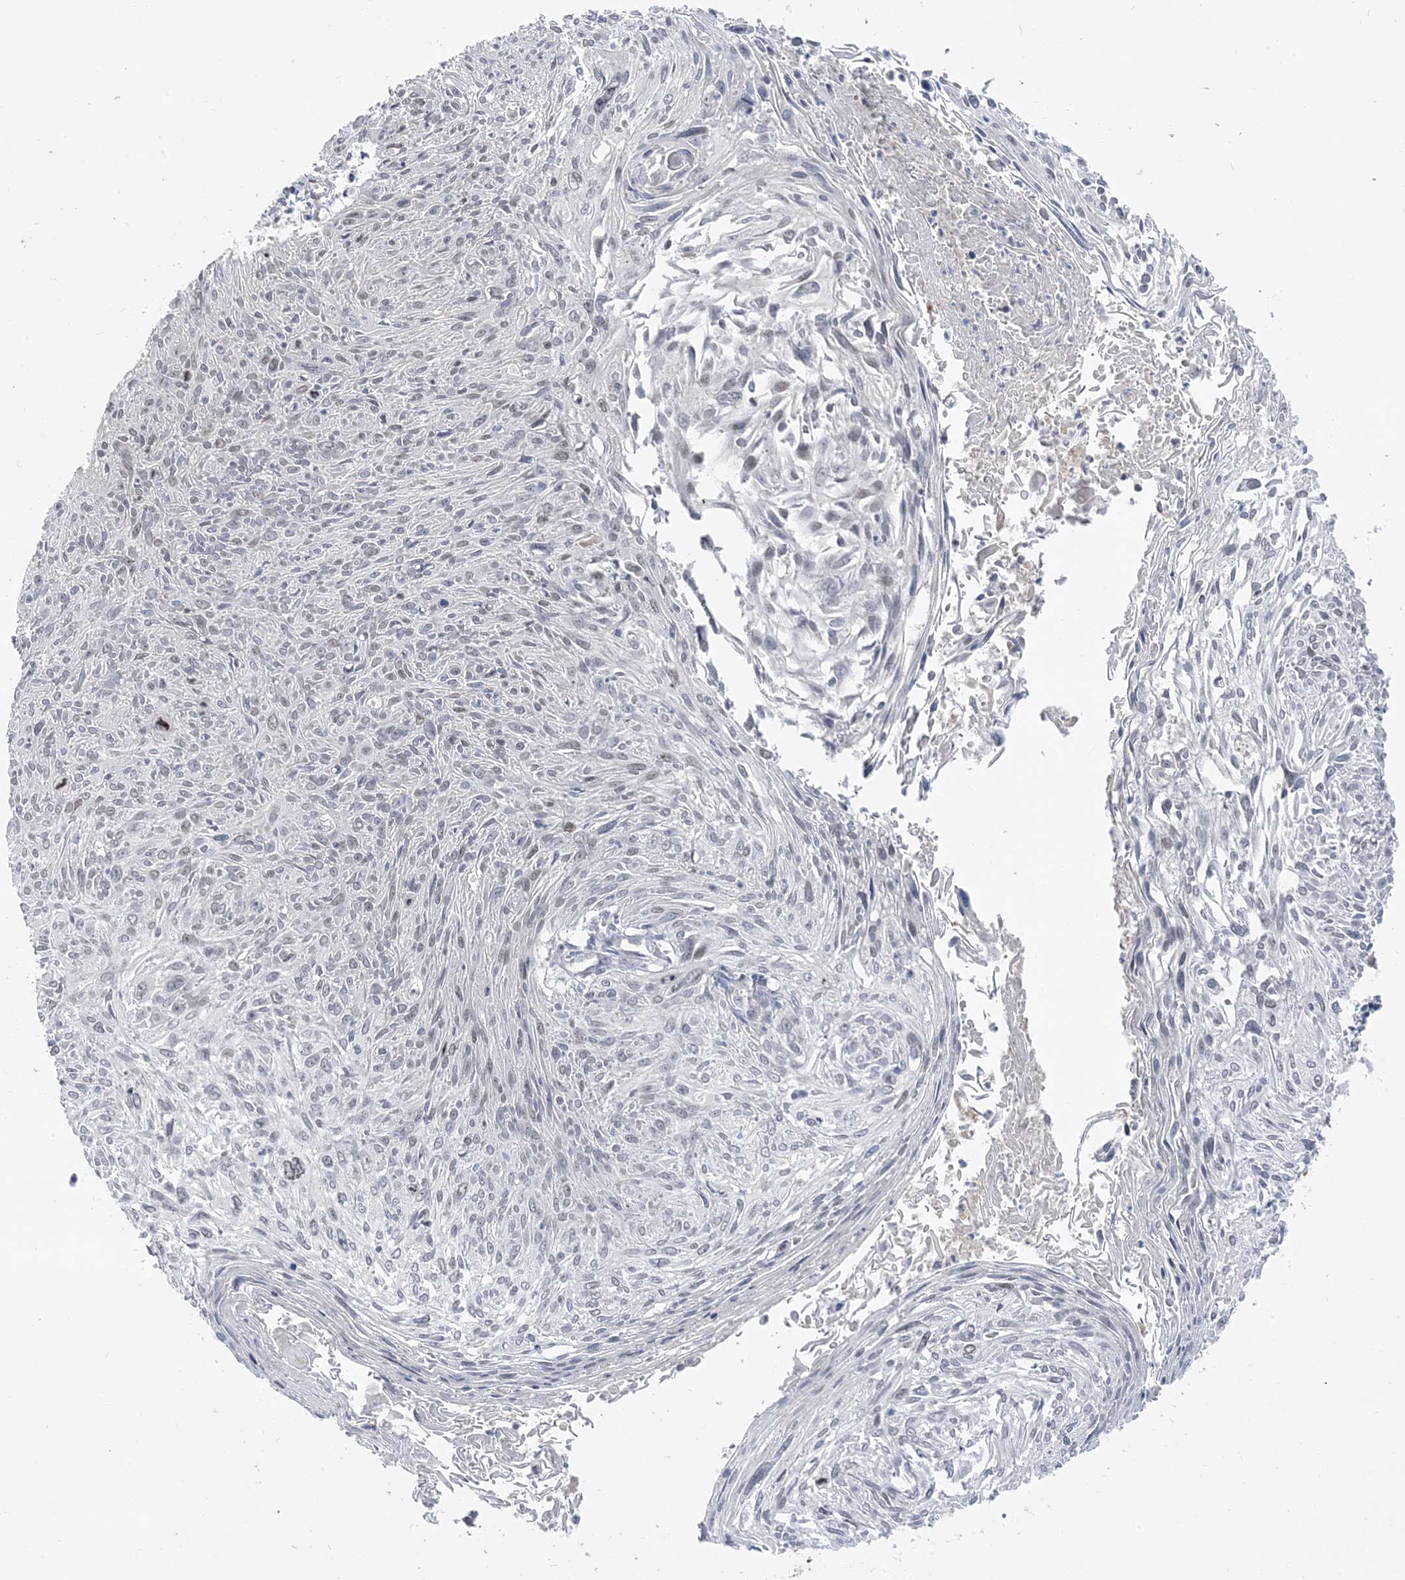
{"staining": {"intensity": "negative", "quantity": "none", "location": "none"}, "tissue": "cervical cancer", "cell_type": "Tumor cells", "image_type": "cancer", "snomed": [{"axis": "morphology", "description": "Squamous cell carcinoma, NOS"}, {"axis": "topography", "description": "Cervix"}], "caption": "Tumor cells are negative for protein expression in human squamous cell carcinoma (cervical). Nuclei are stained in blue.", "gene": "LEXM", "patient": {"sex": "female", "age": 51}}